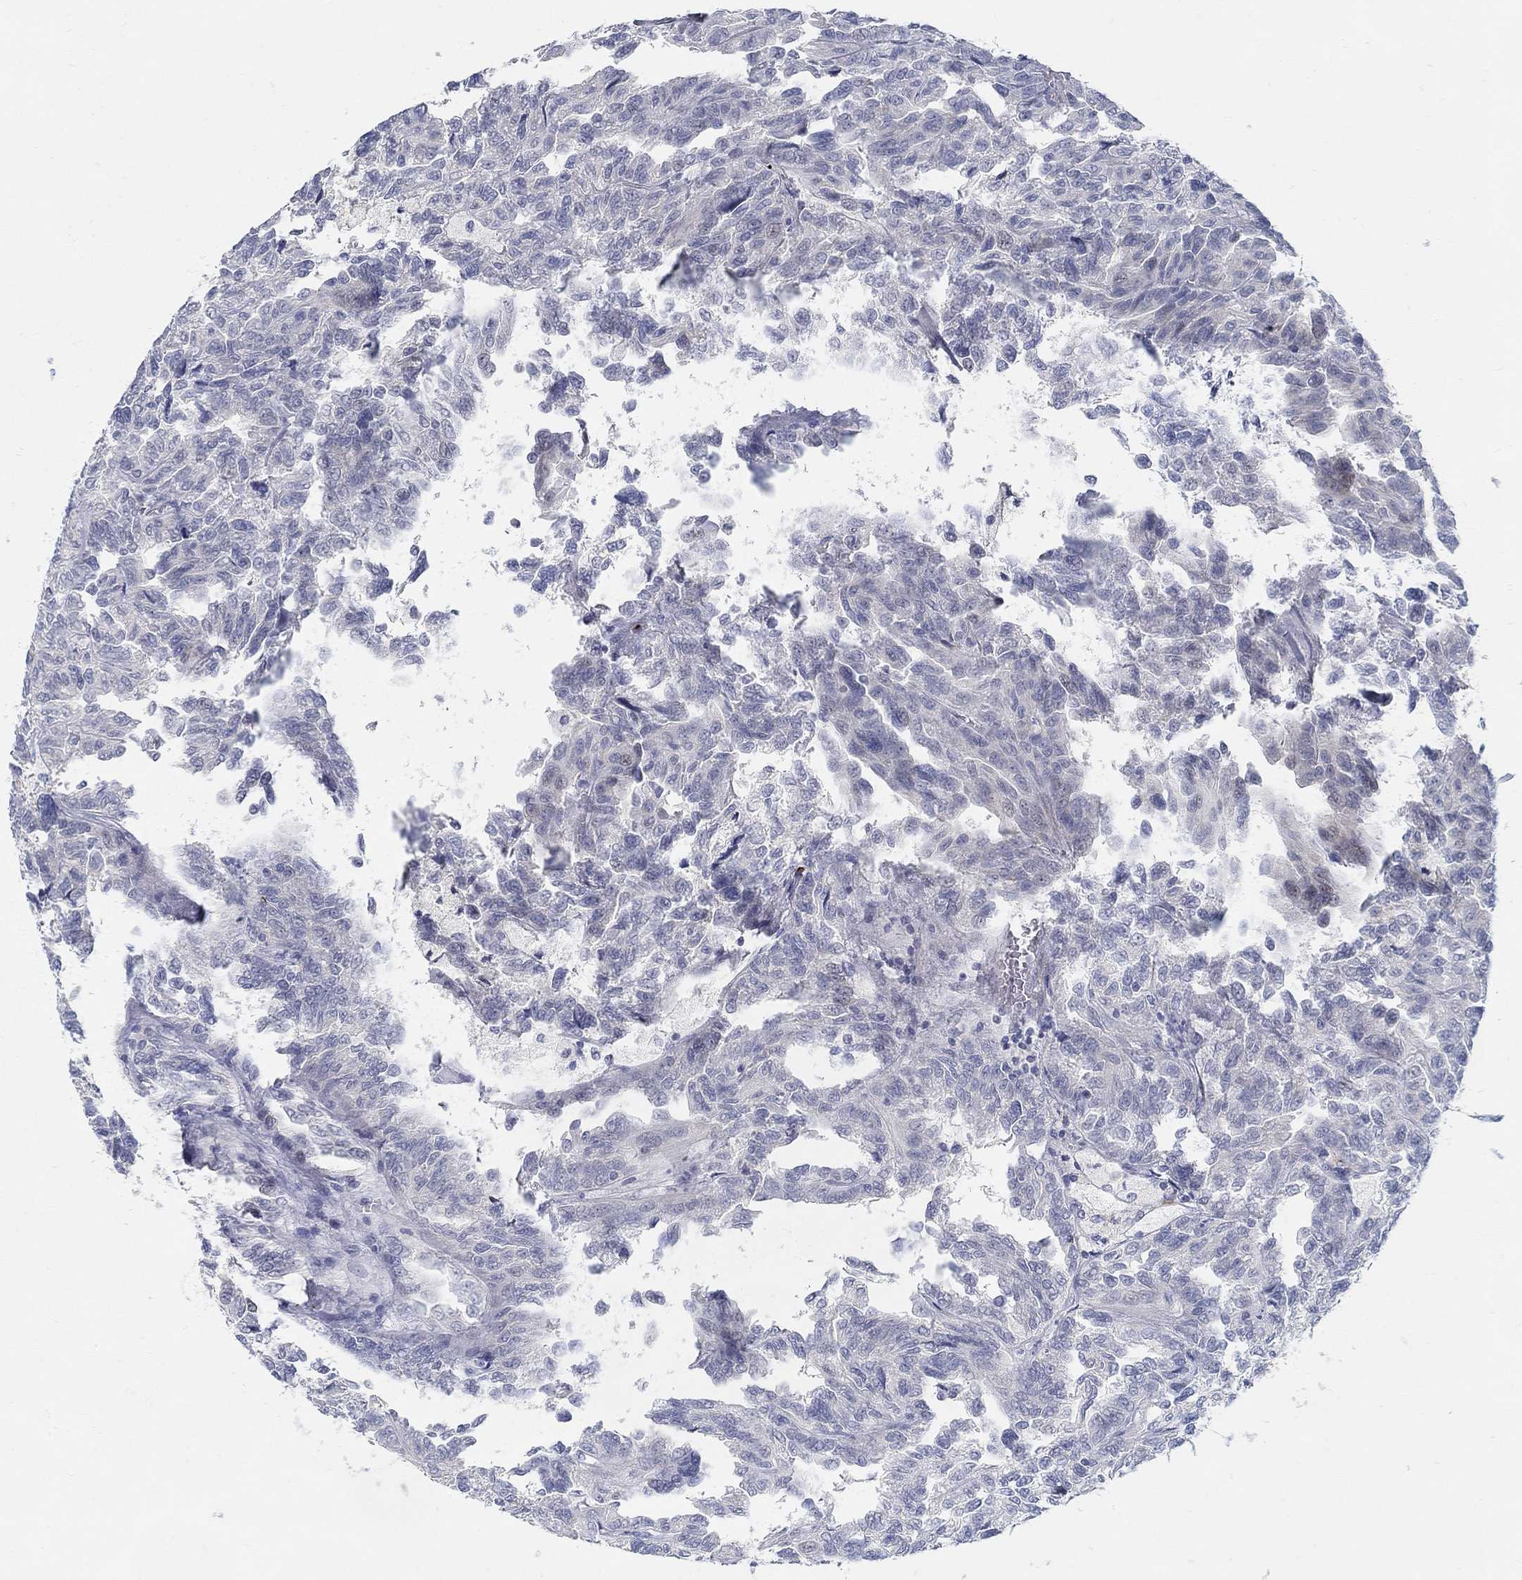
{"staining": {"intensity": "negative", "quantity": "none", "location": "none"}, "tissue": "renal cancer", "cell_type": "Tumor cells", "image_type": "cancer", "snomed": [{"axis": "morphology", "description": "Adenocarcinoma, NOS"}, {"axis": "topography", "description": "Kidney"}], "caption": "A micrograph of human renal adenocarcinoma is negative for staining in tumor cells.", "gene": "ANO7", "patient": {"sex": "male", "age": 79}}